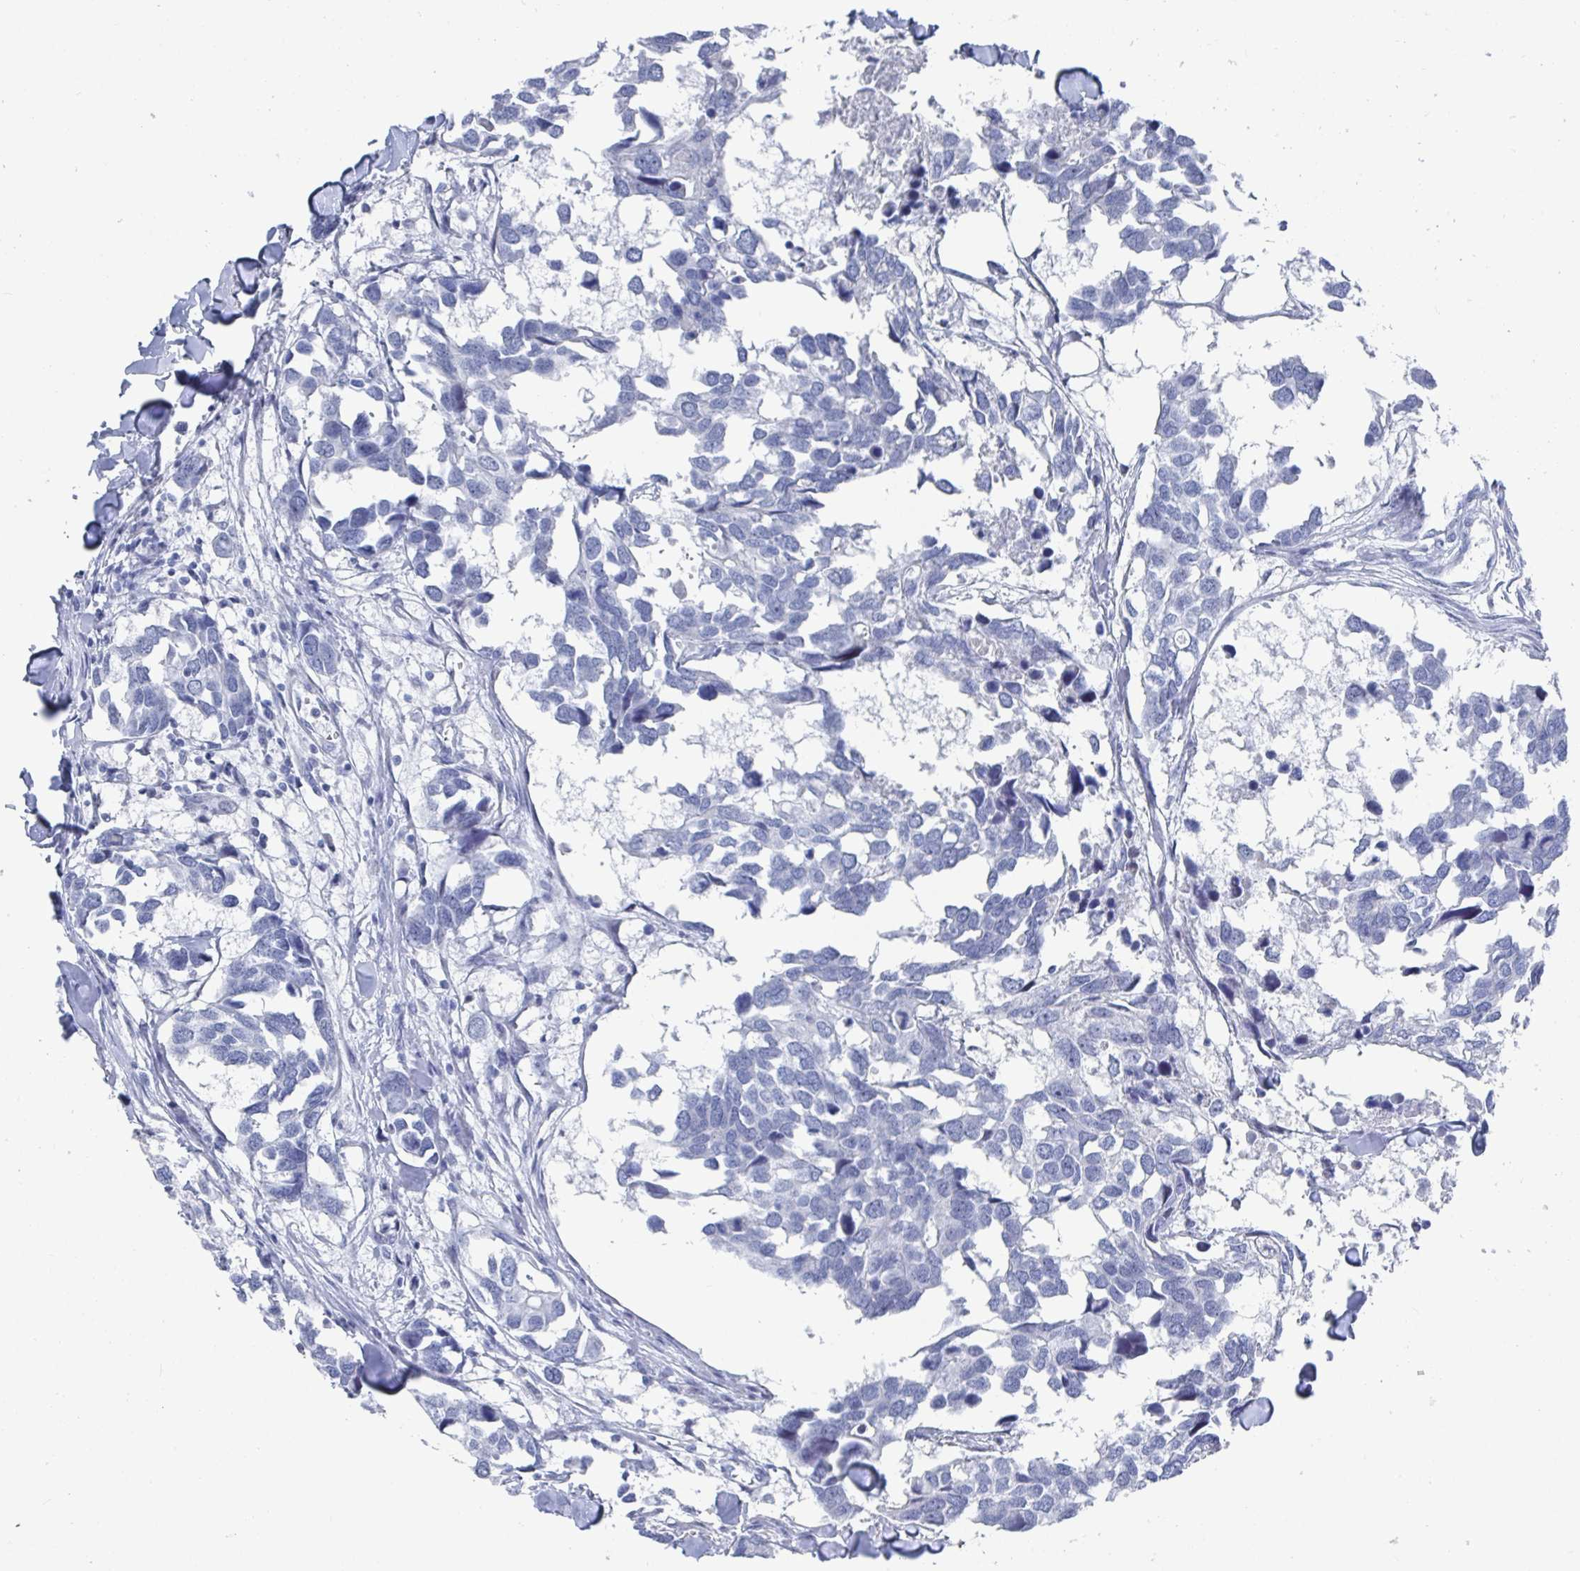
{"staining": {"intensity": "negative", "quantity": "none", "location": "none"}, "tissue": "breast cancer", "cell_type": "Tumor cells", "image_type": "cancer", "snomed": [{"axis": "morphology", "description": "Duct carcinoma"}, {"axis": "topography", "description": "Breast"}], "caption": "This is a photomicrograph of IHC staining of breast cancer (intraductal carcinoma), which shows no staining in tumor cells.", "gene": "CAMKV", "patient": {"sex": "female", "age": 83}}